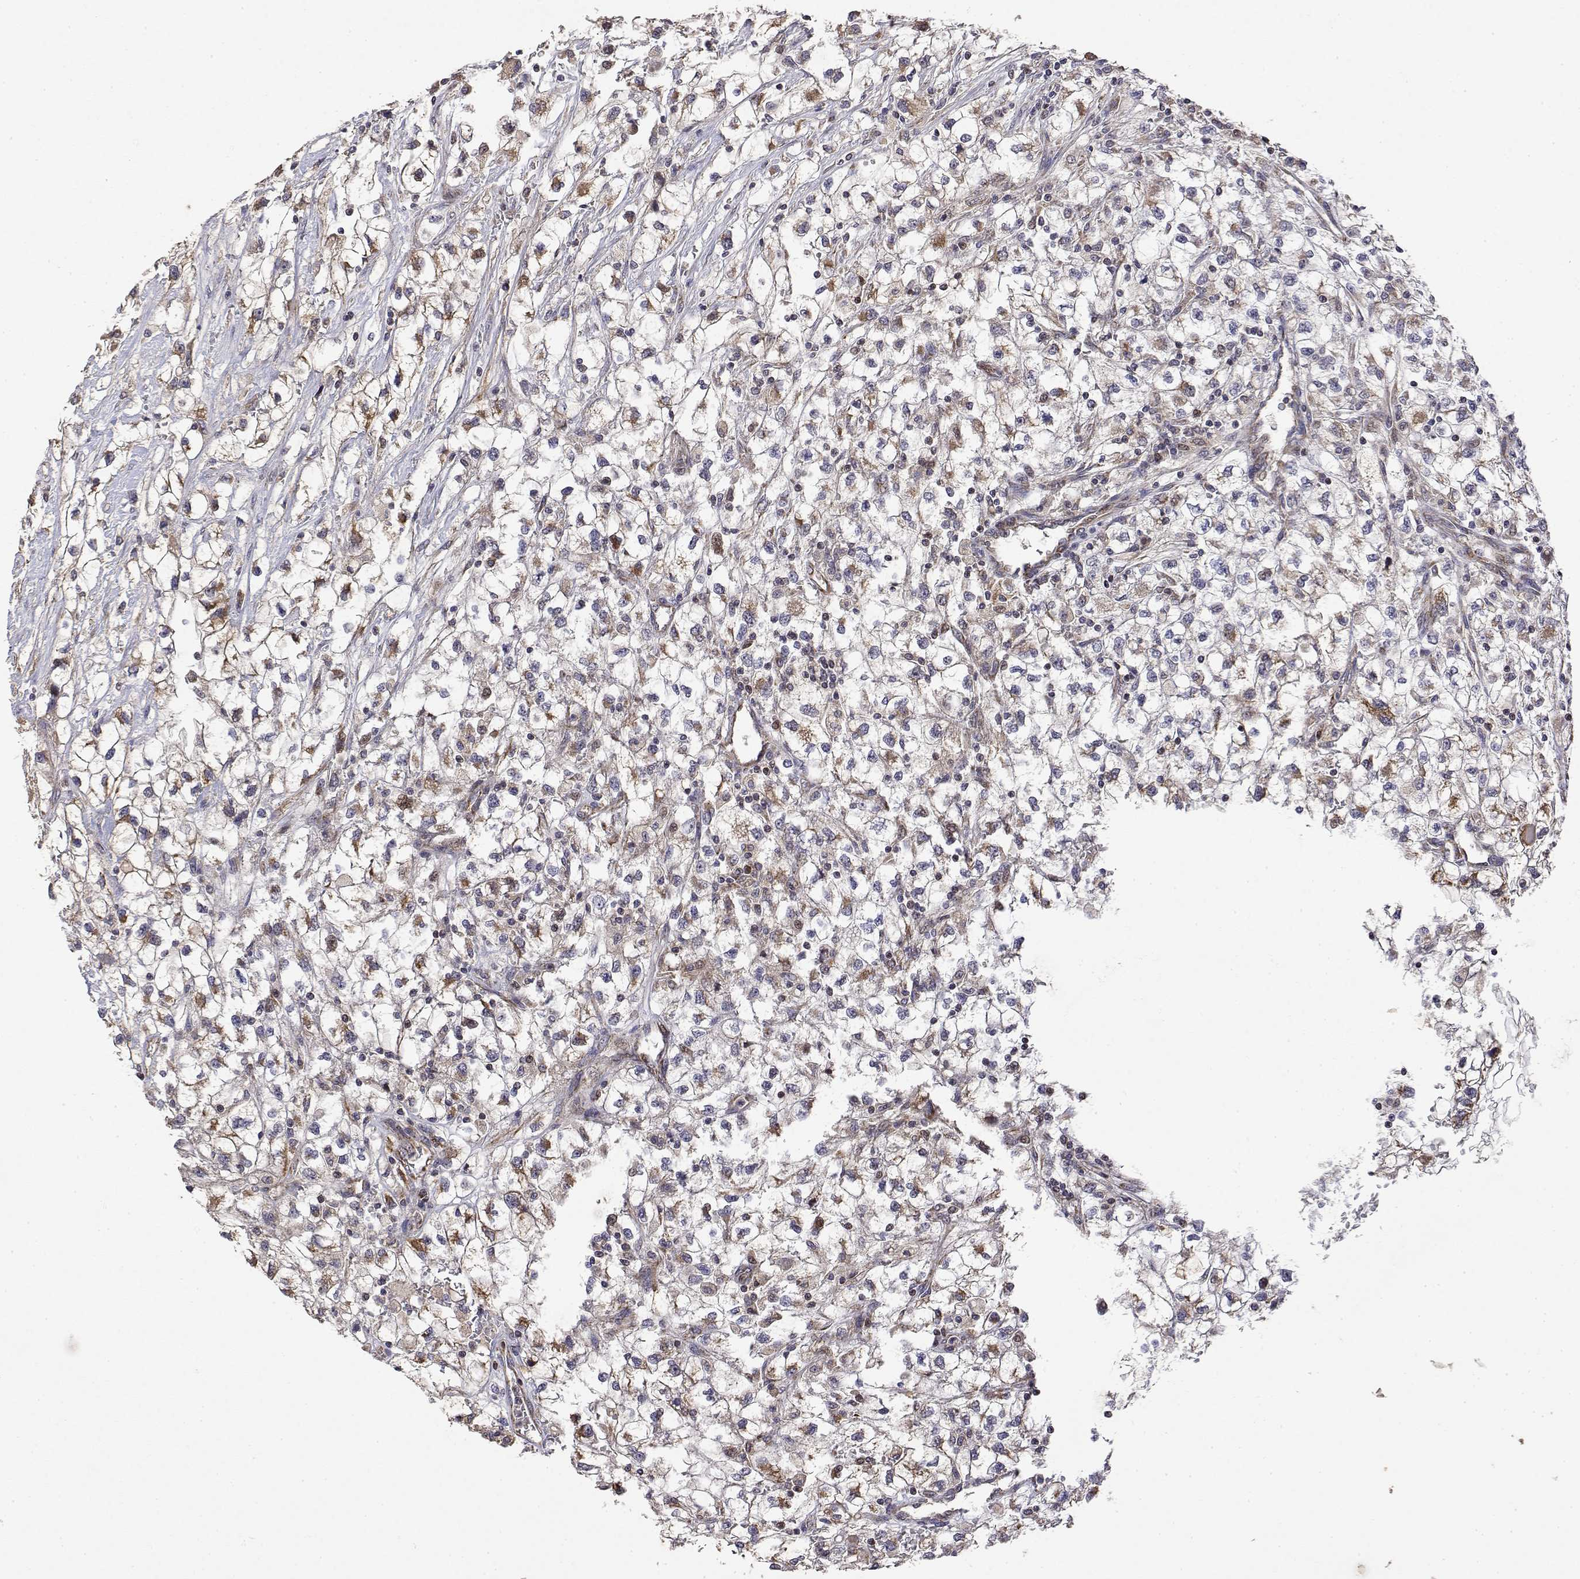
{"staining": {"intensity": "weak", "quantity": "25%-75%", "location": "cytoplasmic/membranous"}, "tissue": "renal cancer", "cell_type": "Tumor cells", "image_type": "cancer", "snomed": [{"axis": "morphology", "description": "Adenocarcinoma, NOS"}, {"axis": "topography", "description": "Kidney"}], "caption": "This is a histology image of immunohistochemistry staining of renal cancer, which shows weak staining in the cytoplasmic/membranous of tumor cells.", "gene": "GADD45GIP1", "patient": {"sex": "male", "age": 59}}